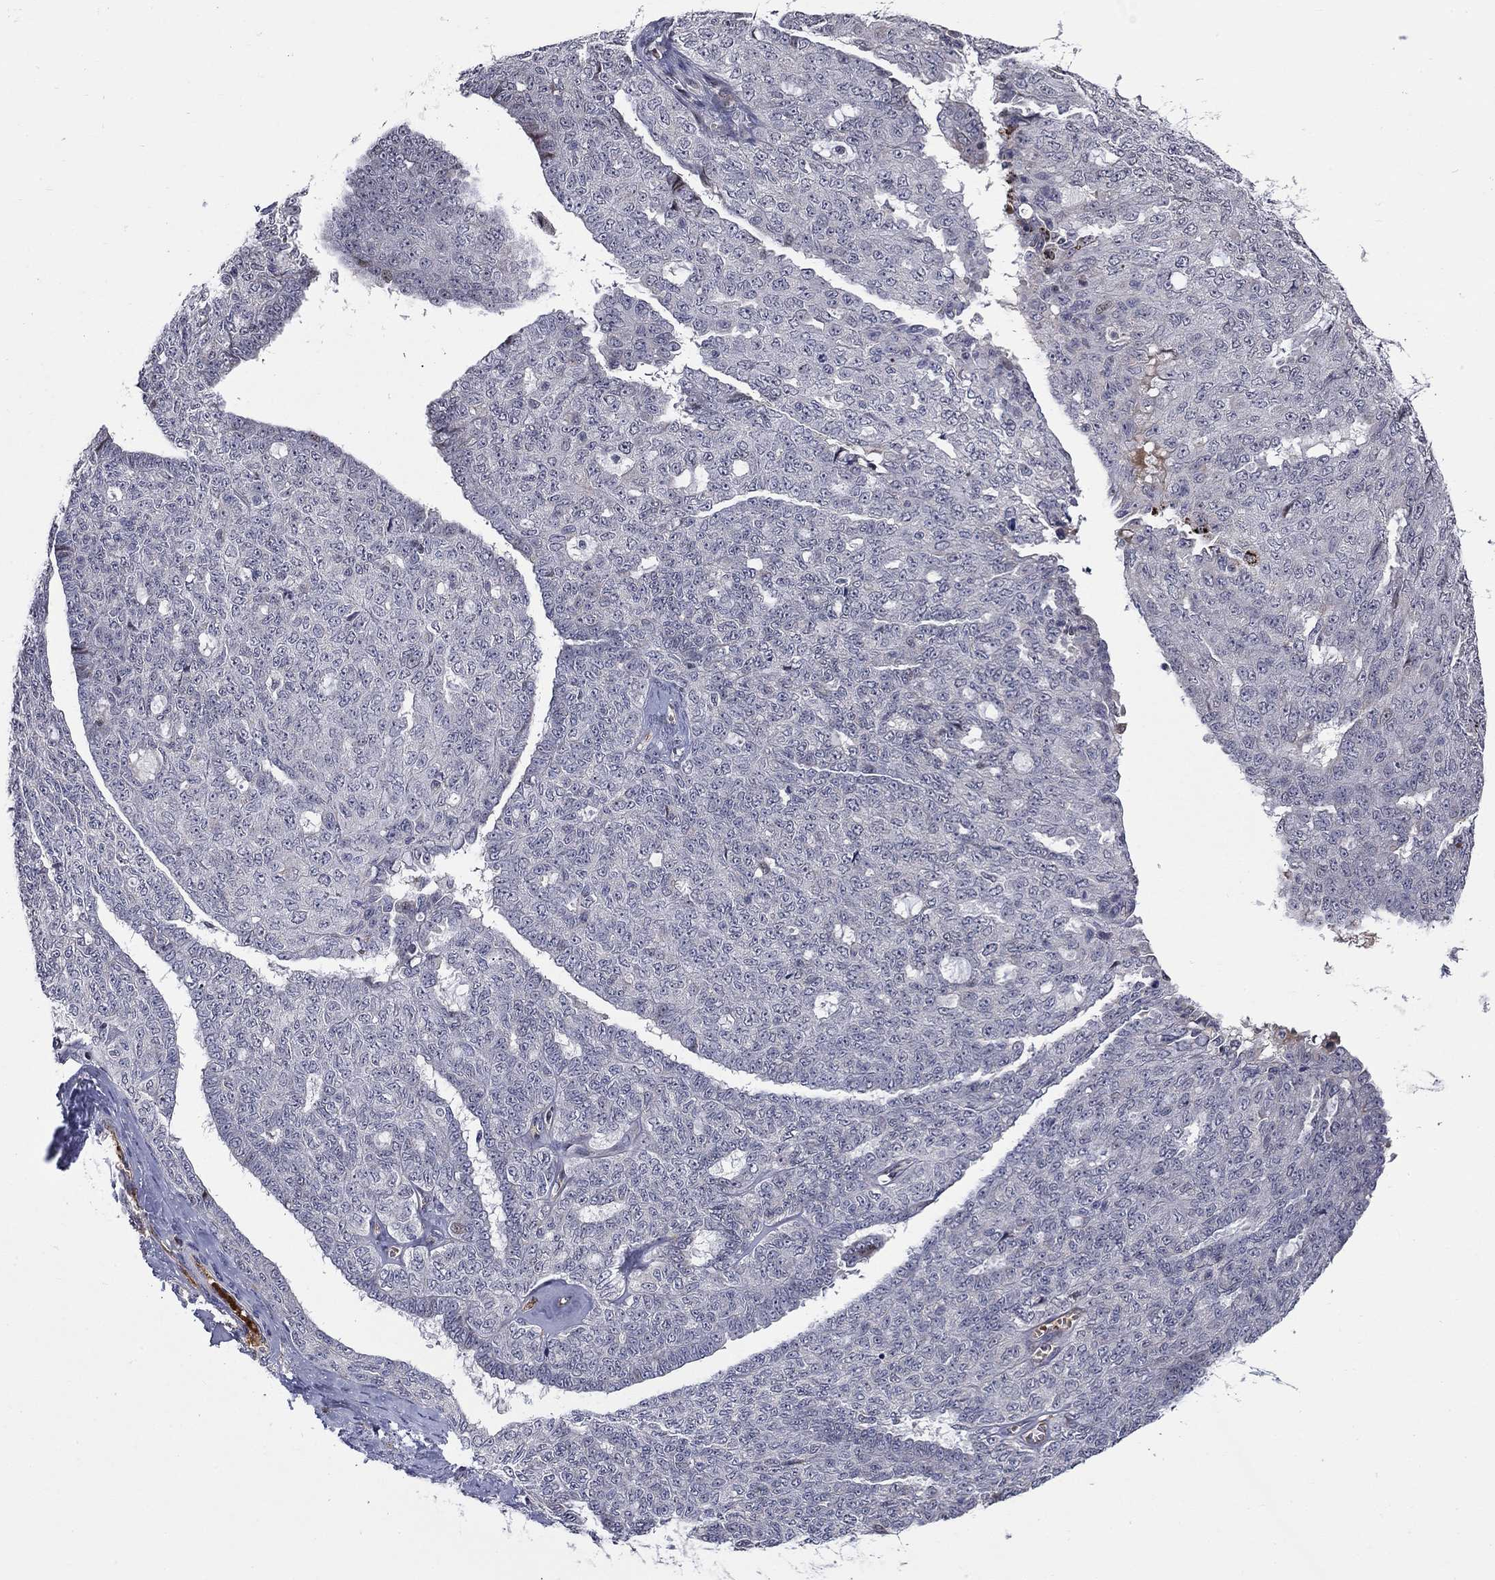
{"staining": {"intensity": "negative", "quantity": "none", "location": "none"}, "tissue": "ovarian cancer", "cell_type": "Tumor cells", "image_type": "cancer", "snomed": [{"axis": "morphology", "description": "Cystadenocarcinoma, serous, NOS"}, {"axis": "topography", "description": "Ovary"}], "caption": "DAB immunohistochemical staining of ovarian serous cystadenocarcinoma demonstrates no significant expression in tumor cells.", "gene": "SLC1A1", "patient": {"sex": "female", "age": 71}}